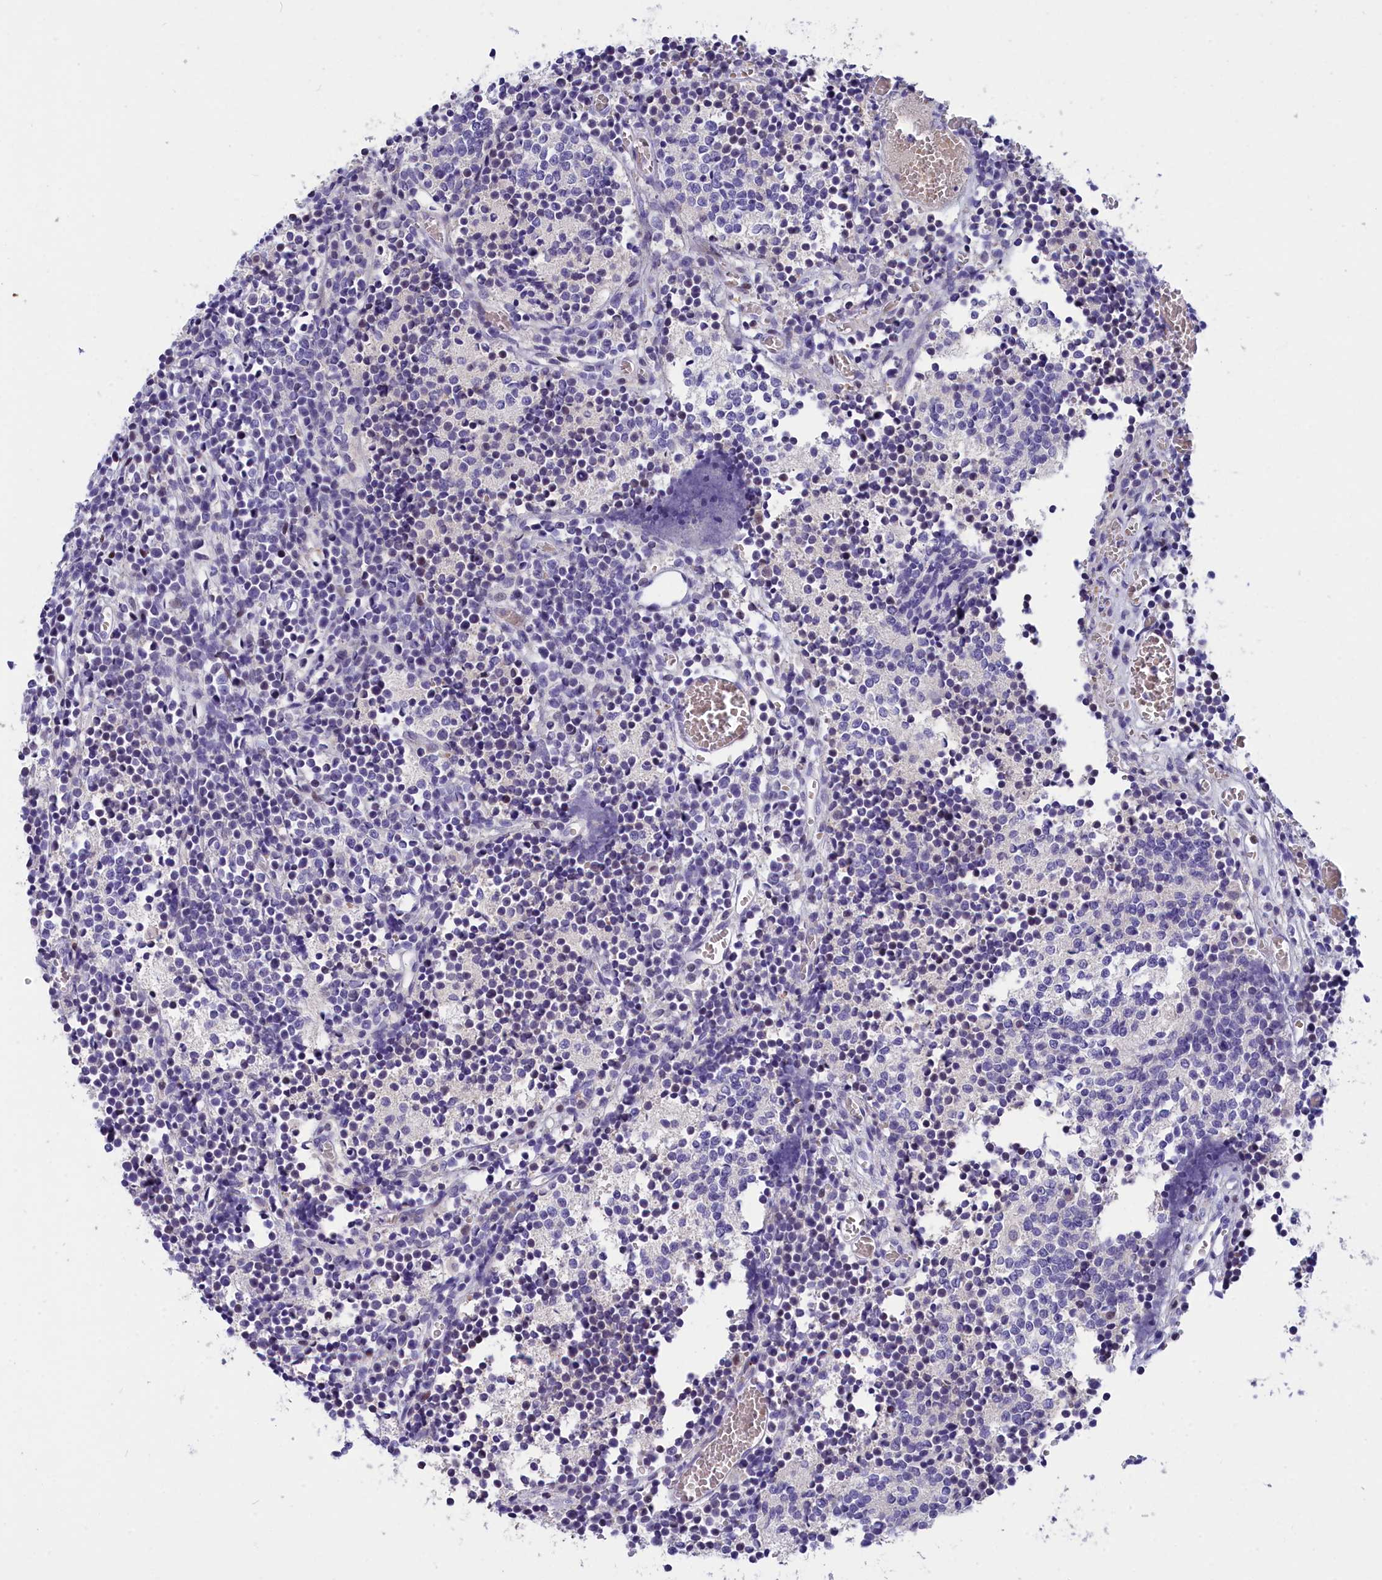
{"staining": {"intensity": "negative", "quantity": "none", "location": "none"}, "tissue": "glioma", "cell_type": "Tumor cells", "image_type": "cancer", "snomed": [{"axis": "morphology", "description": "Glioma, malignant, Low grade"}, {"axis": "topography", "description": "Brain"}], "caption": "Tumor cells show no significant staining in glioma. (DAB immunohistochemistry visualized using brightfield microscopy, high magnification).", "gene": "NKPD1", "patient": {"sex": "female", "age": 1}}